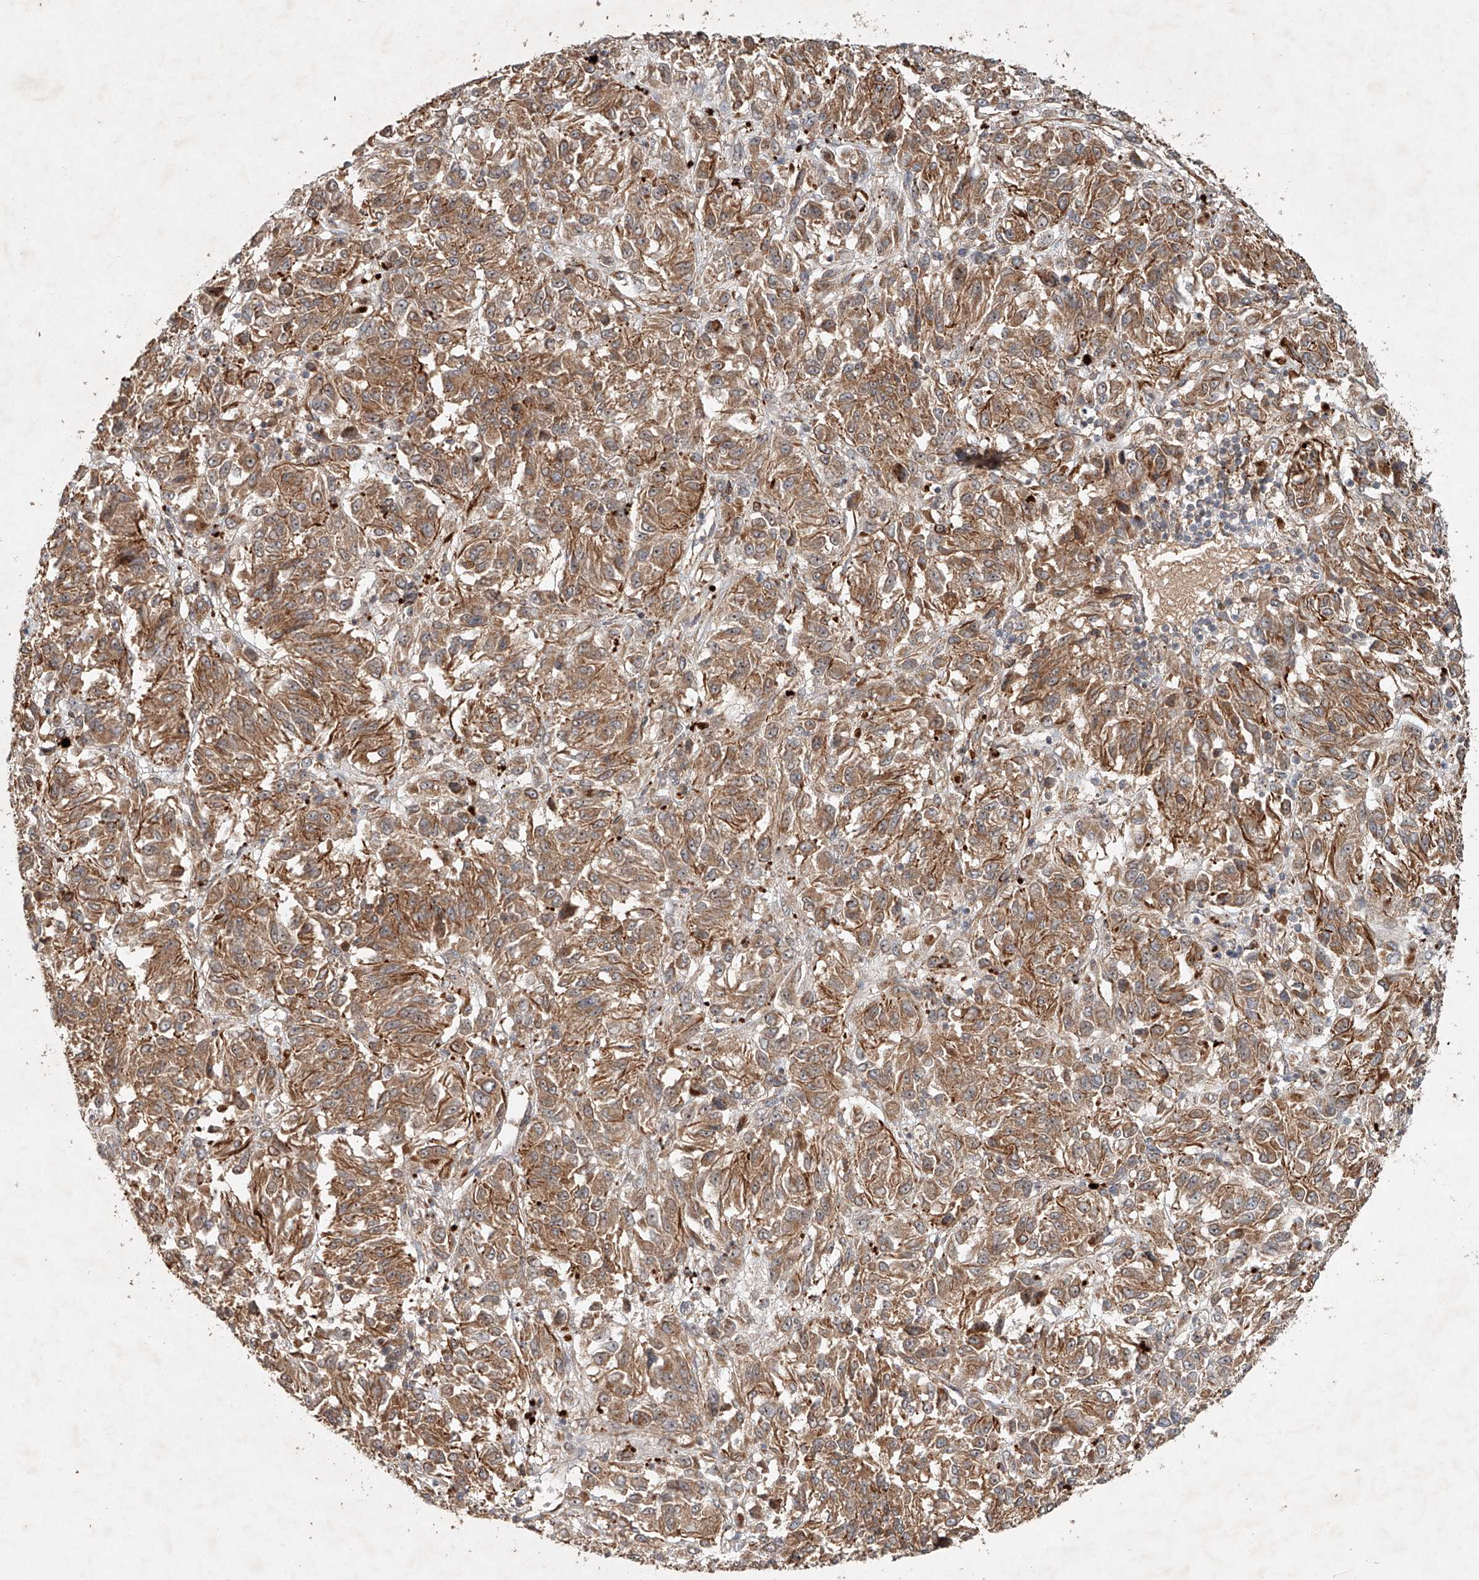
{"staining": {"intensity": "moderate", "quantity": ">75%", "location": "cytoplasmic/membranous"}, "tissue": "melanoma", "cell_type": "Tumor cells", "image_type": "cancer", "snomed": [{"axis": "morphology", "description": "Malignant melanoma, Metastatic site"}, {"axis": "topography", "description": "Lung"}], "caption": "Immunohistochemistry of human malignant melanoma (metastatic site) displays medium levels of moderate cytoplasmic/membranous positivity in approximately >75% of tumor cells. The staining was performed using DAB to visualize the protein expression in brown, while the nuclei were stained in blue with hematoxylin (Magnification: 20x).", "gene": "IER5", "patient": {"sex": "male", "age": 64}}